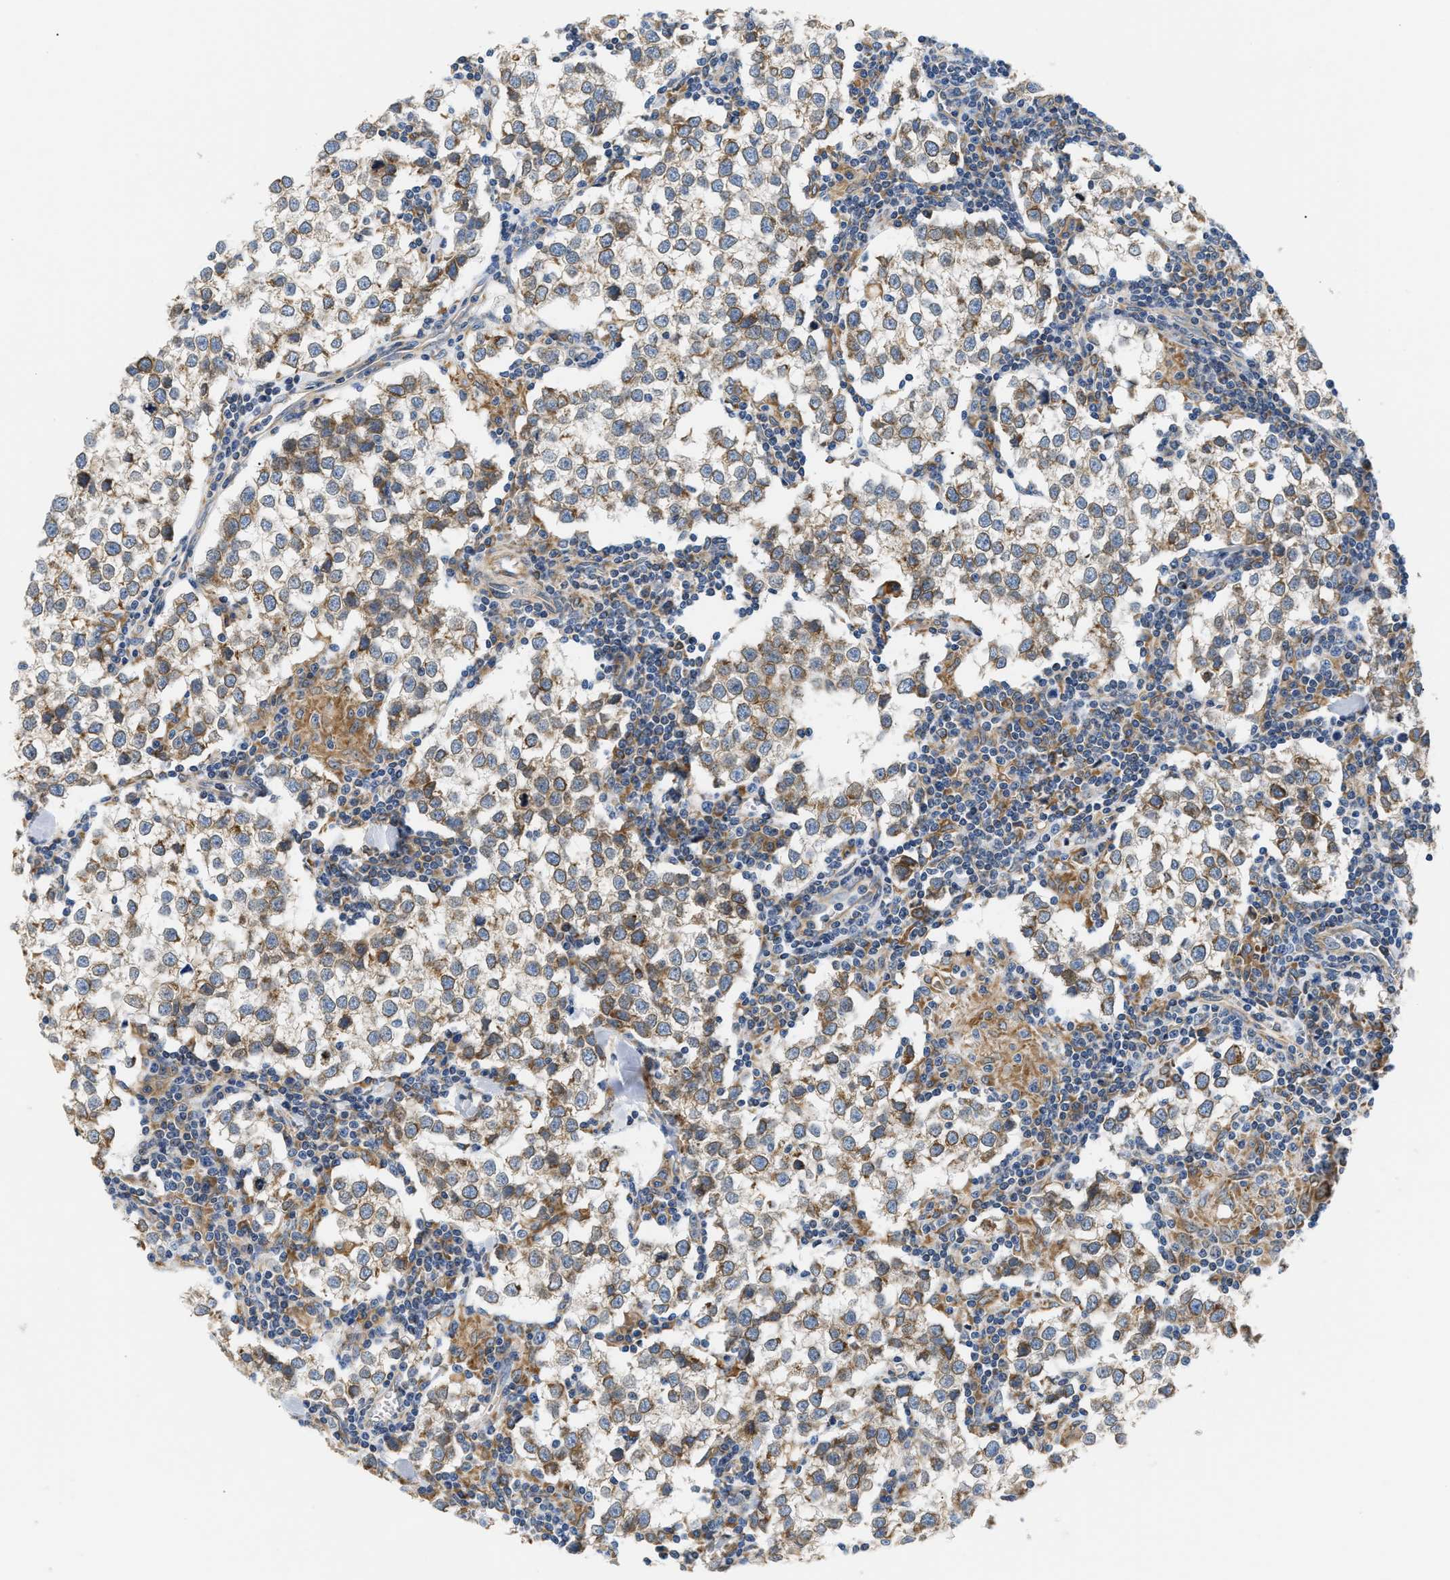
{"staining": {"intensity": "moderate", "quantity": "25%-75%", "location": "cytoplasmic/membranous"}, "tissue": "testis cancer", "cell_type": "Tumor cells", "image_type": "cancer", "snomed": [{"axis": "morphology", "description": "Seminoma, NOS"}, {"axis": "morphology", "description": "Carcinoma, Embryonal, NOS"}, {"axis": "topography", "description": "Testis"}], "caption": "High-power microscopy captured an immunohistochemistry image of embryonal carcinoma (testis), revealing moderate cytoplasmic/membranous expression in approximately 25%-75% of tumor cells.", "gene": "HDHD3", "patient": {"sex": "male", "age": 36}}